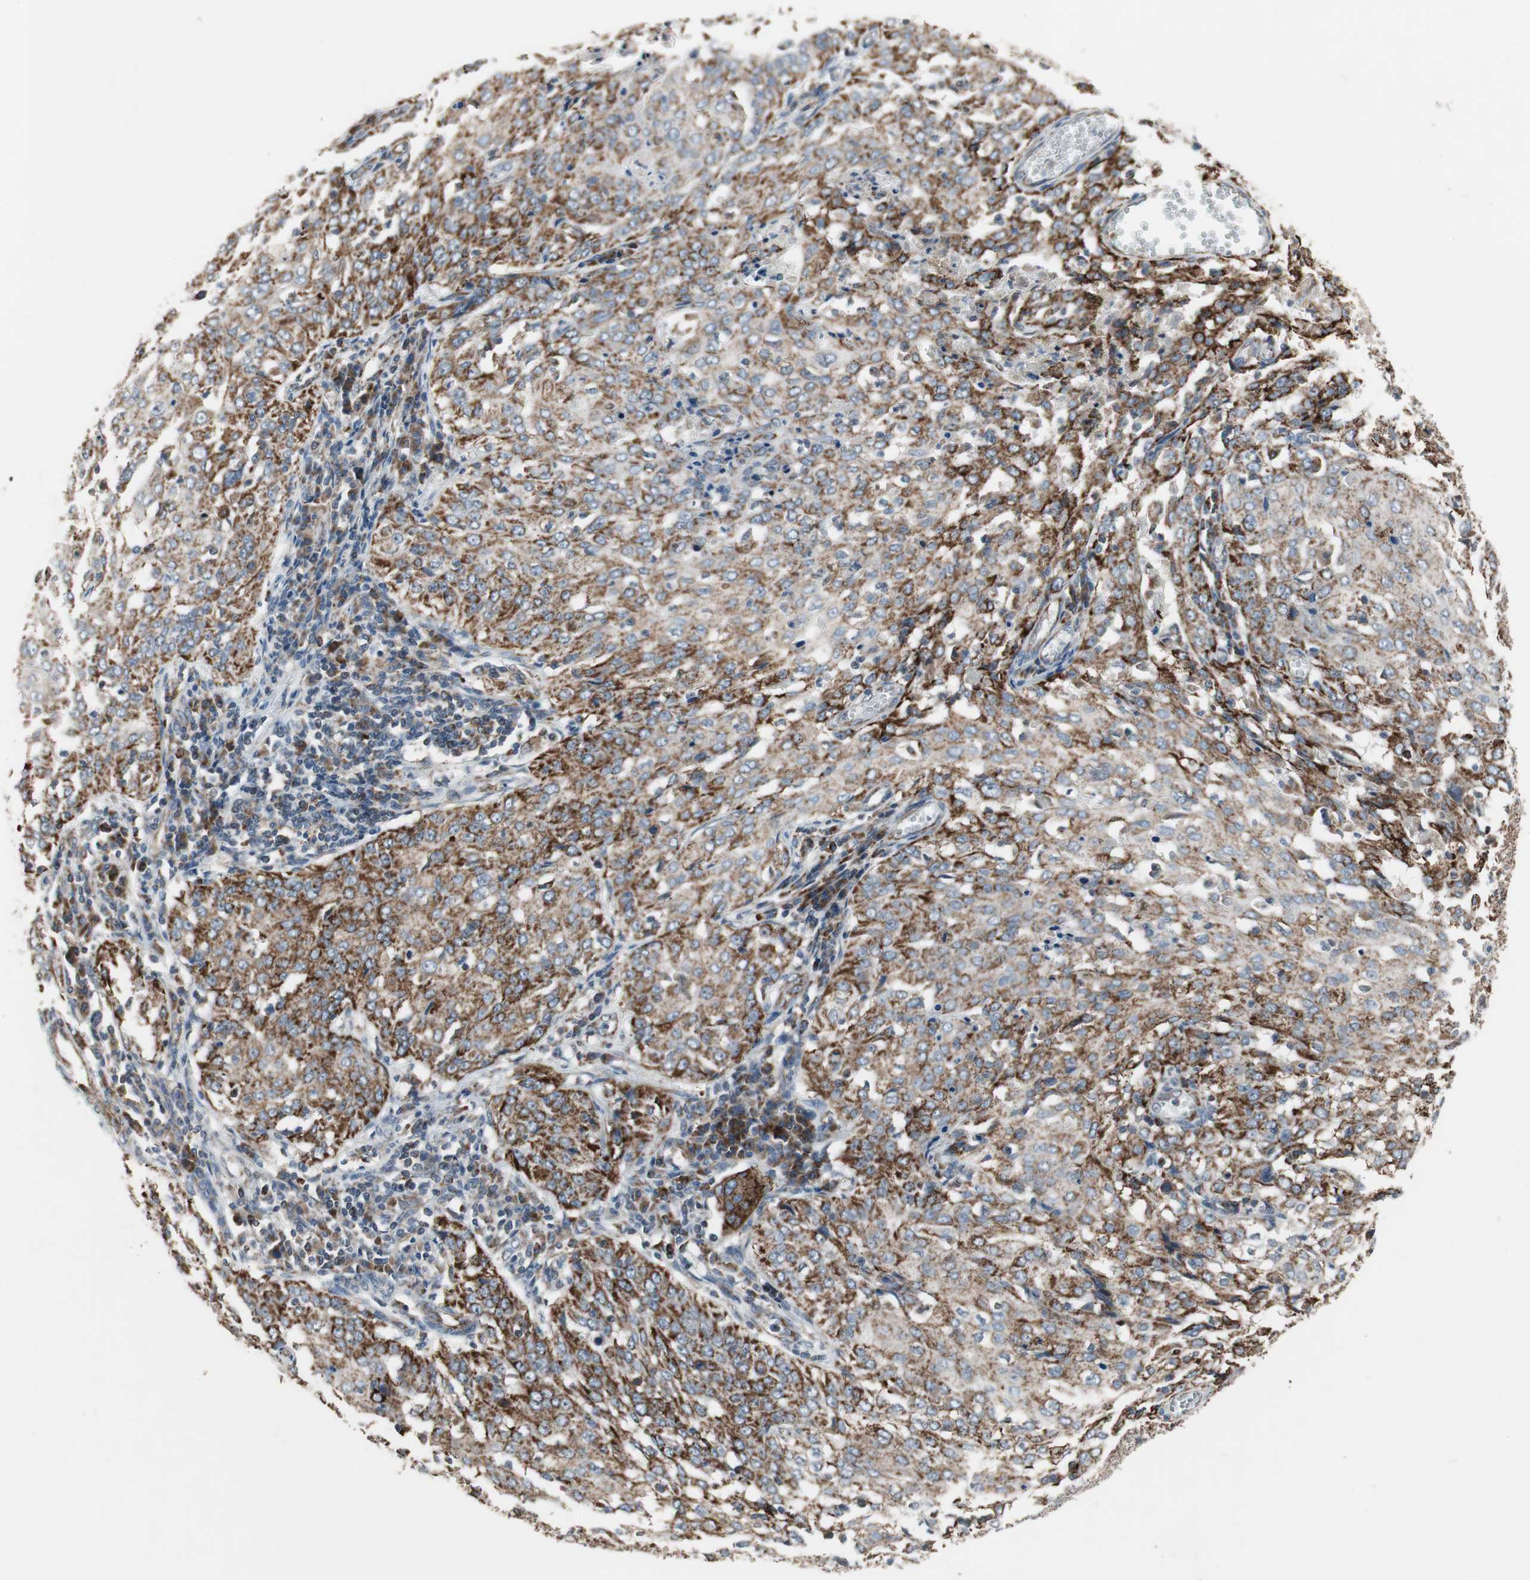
{"staining": {"intensity": "moderate", "quantity": ">75%", "location": "cytoplasmic/membranous"}, "tissue": "cervical cancer", "cell_type": "Tumor cells", "image_type": "cancer", "snomed": [{"axis": "morphology", "description": "Squamous cell carcinoma, NOS"}, {"axis": "topography", "description": "Cervix"}], "caption": "Approximately >75% of tumor cells in cervical cancer (squamous cell carcinoma) show moderate cytoplasmic/membranous protein staining as visualized by brown immunohistochemical staining.", "gene": "CPT1A", "patient": {"sex": "female", "age": 39}}